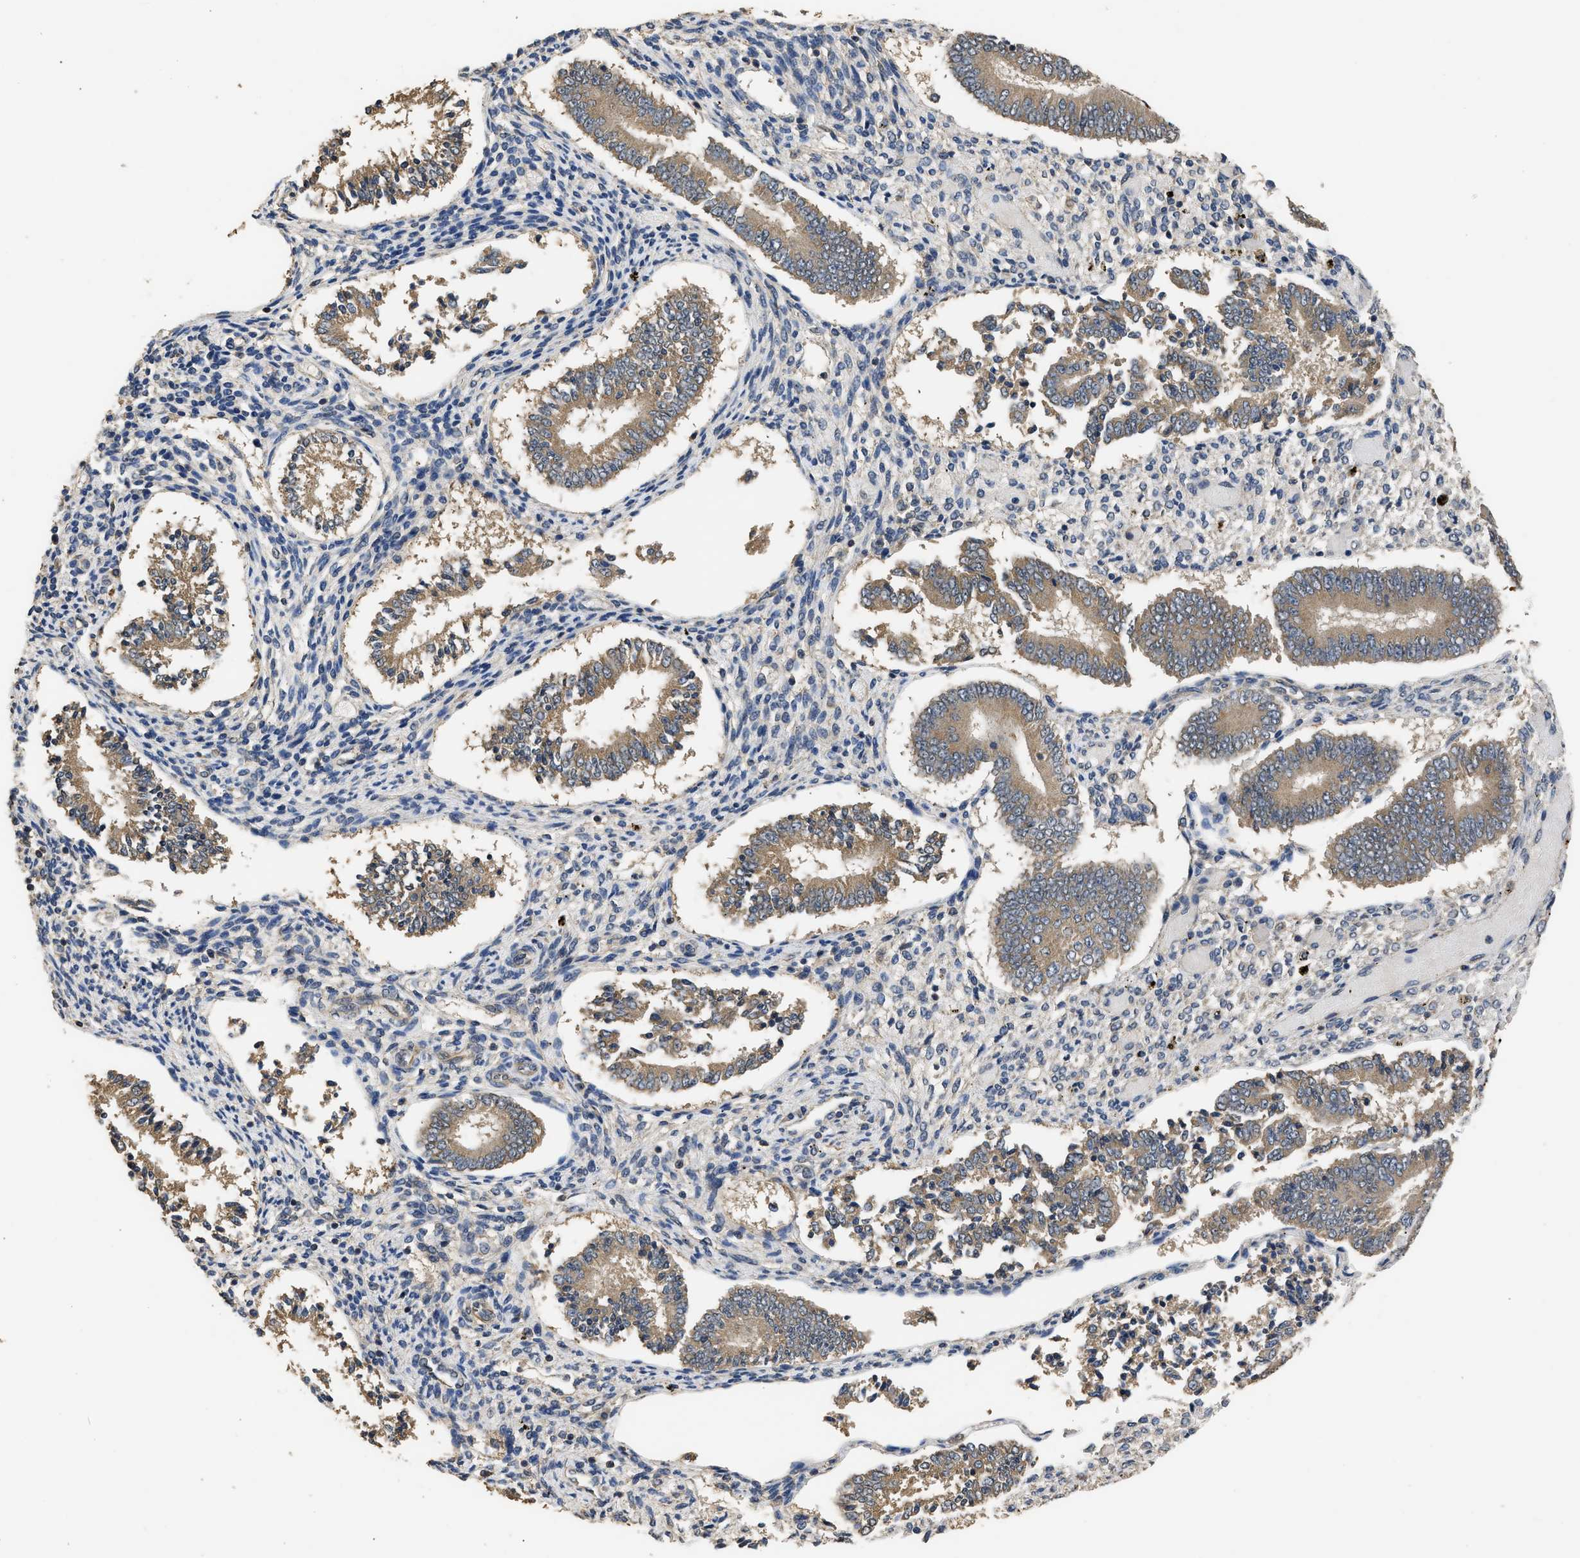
{"staining": {"intensity": "negative", "quantity": "none", "location": "none"}, "tissue": "endometrium", "cell_type": "Cells in endometrial stroma", "image_type": "normal", "snomed": [{"axis": "morphology", "description": "Normal tissue, NOS"}, {"axis": "topography", "description": "Endometrium"}], "caption": "IHC micrograph of unremarkable human endometrium stained for a protein (brown), which shows no staining in cells in endometrial stroma.", "gene": "SPINT2", "patient": {"sex": "female", "age": 42}}